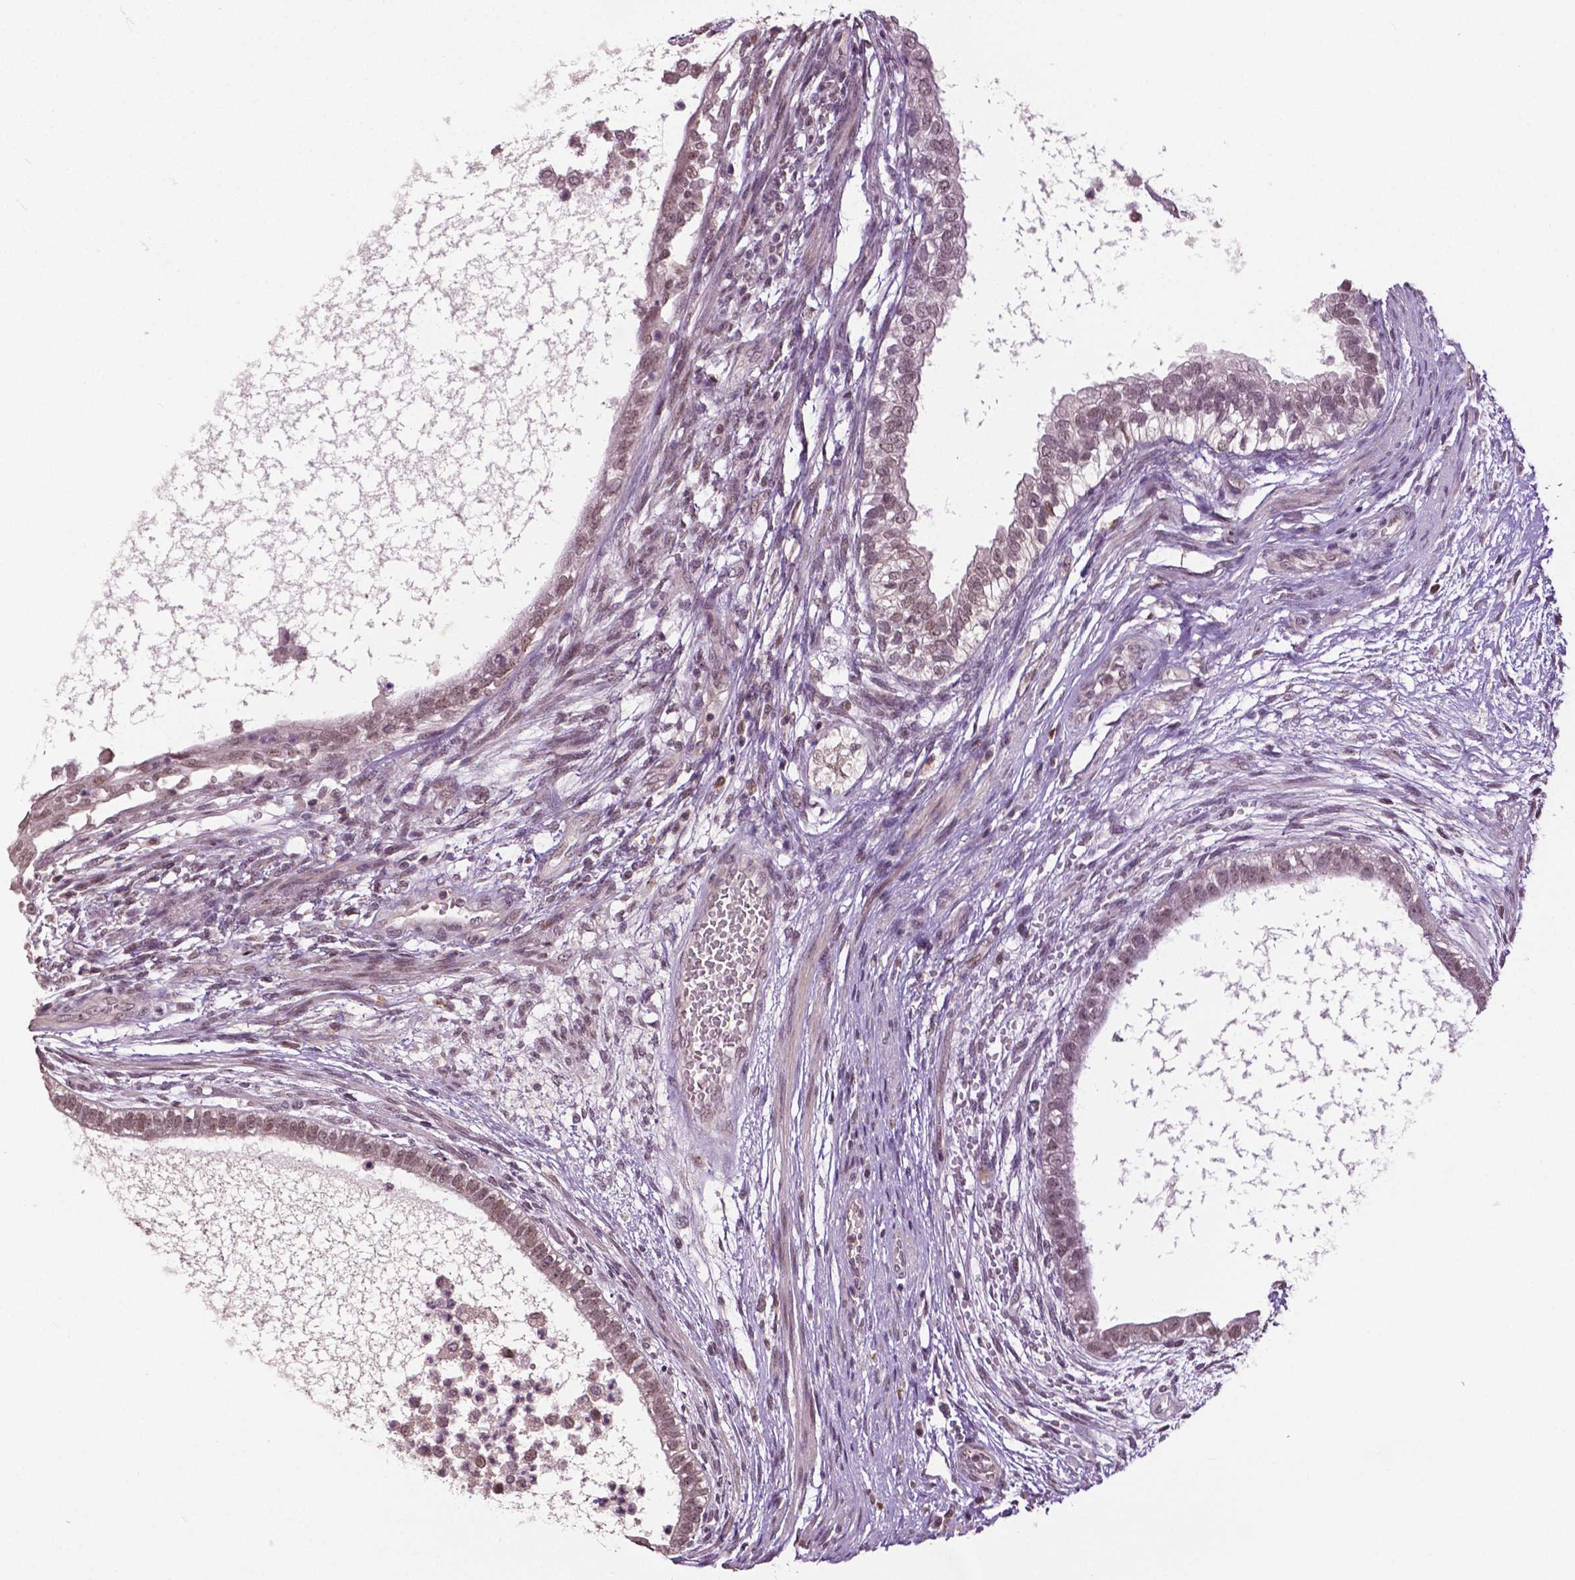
{"staining": {"intensity": "weak", "quantity": "25%-75%", "location": "cytoplasmic/membranous,nuclear"}, "tissue": "testis cancer", "cell_type": "Tumor cells", "image_type": "cancer", "snomed": [{"axis": "morphology", "description": "Carcinoma, Embryonal, NOS"}, {"axis": "topography", "description": "Testis"}], "caption": "Immunohistochemistry (IHC) micrograph of neoplastic tissue: testis cancer stained using immunohistochemistry (IHC) shows low levels of weak protein expression localized specifically in the cytoplasmic/membranous and nuclear of tumor cells, appearing as a cytoplasmic/membranous and nuclear brown color.", "gene": "DLX5", "patient": {"sex": "male", "age": 26}}